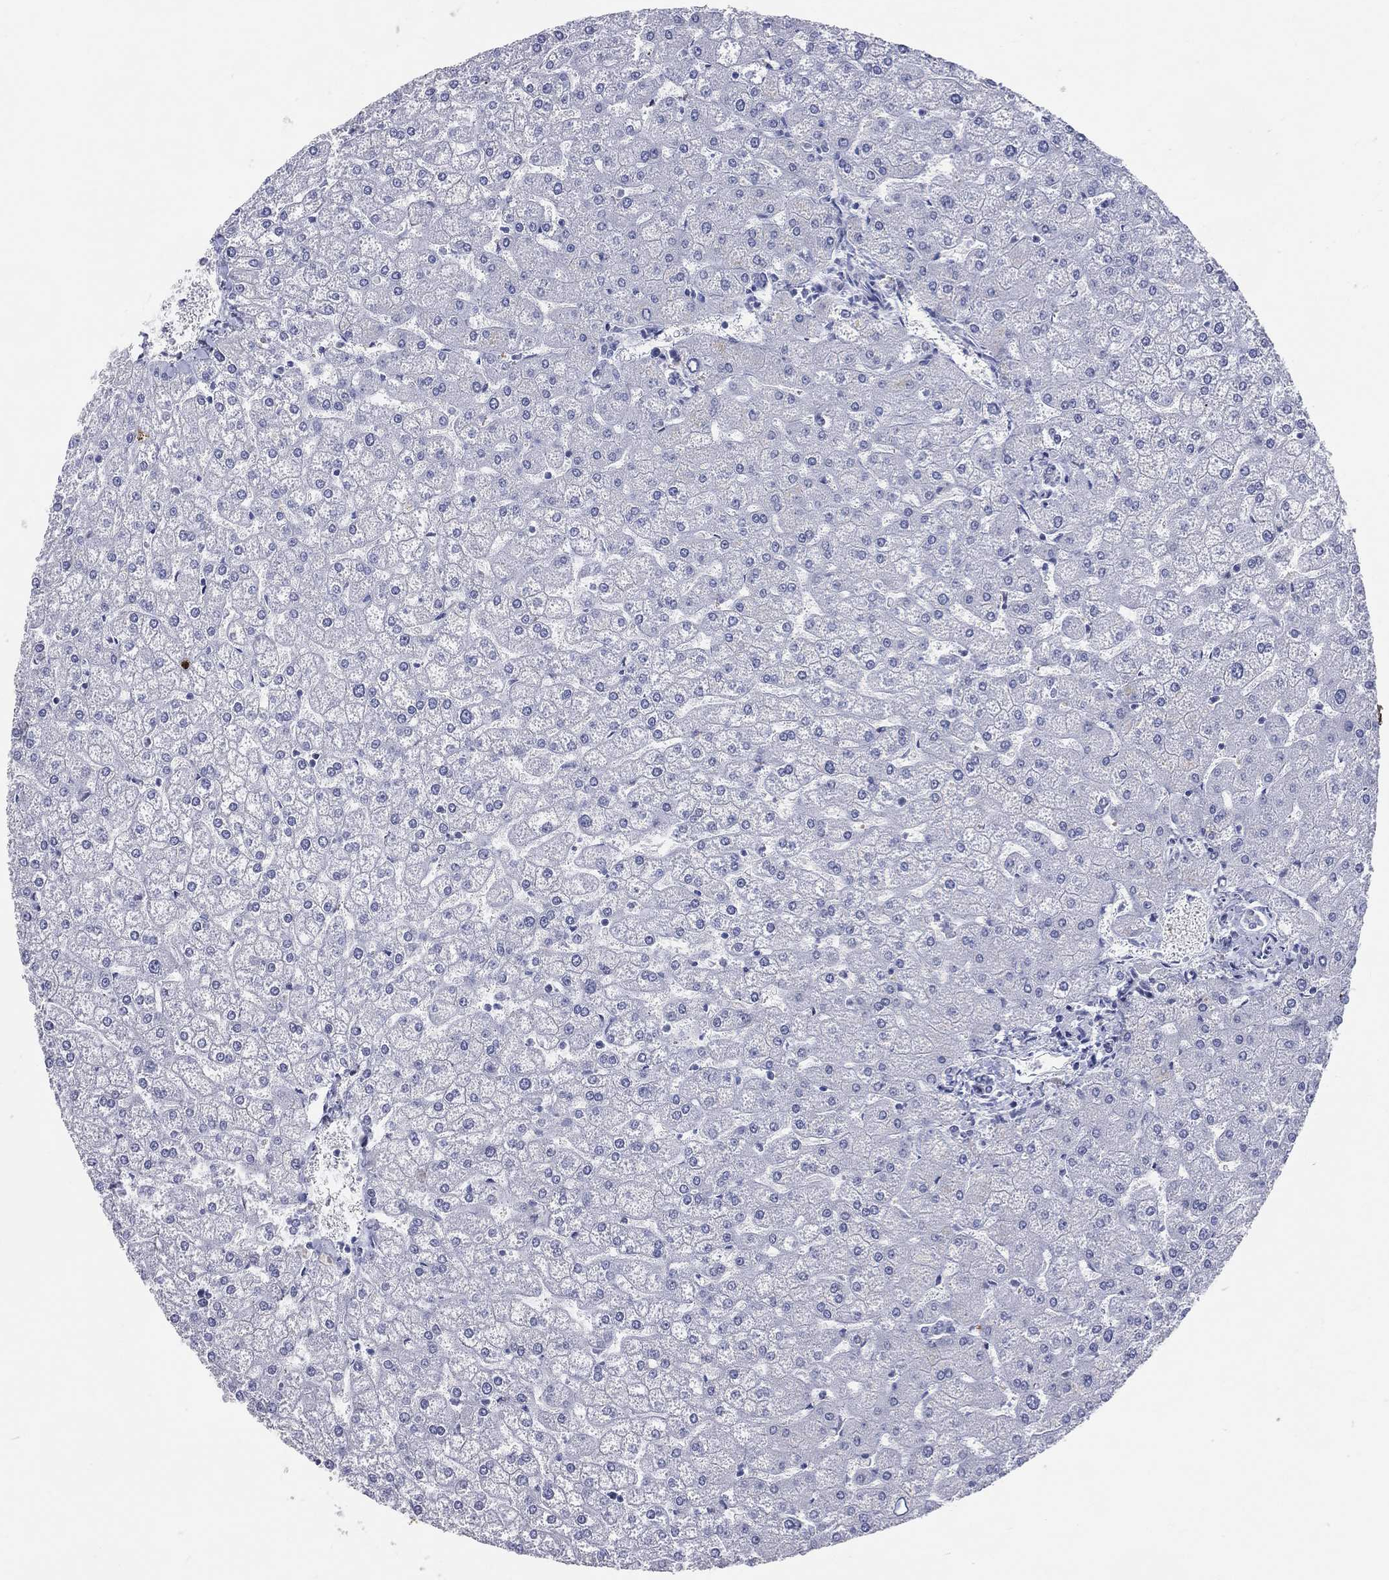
{"staining": {"intensity": "negative", "quantity": "none", "location": "none"}, "tissue": "liver", "cell_type": "Cholangiocytes", "image_type": "normal", "snomed": [{"axis": "morphology", "description": "Normal tissue, NOS"}, {"axis": "topography", "description": "Liver"}], "caption": "Cholangiocytes show no significant protein staining in benign liver.", "gene": "CFAP58", "patient": {"sex": "female", "age": 32}}